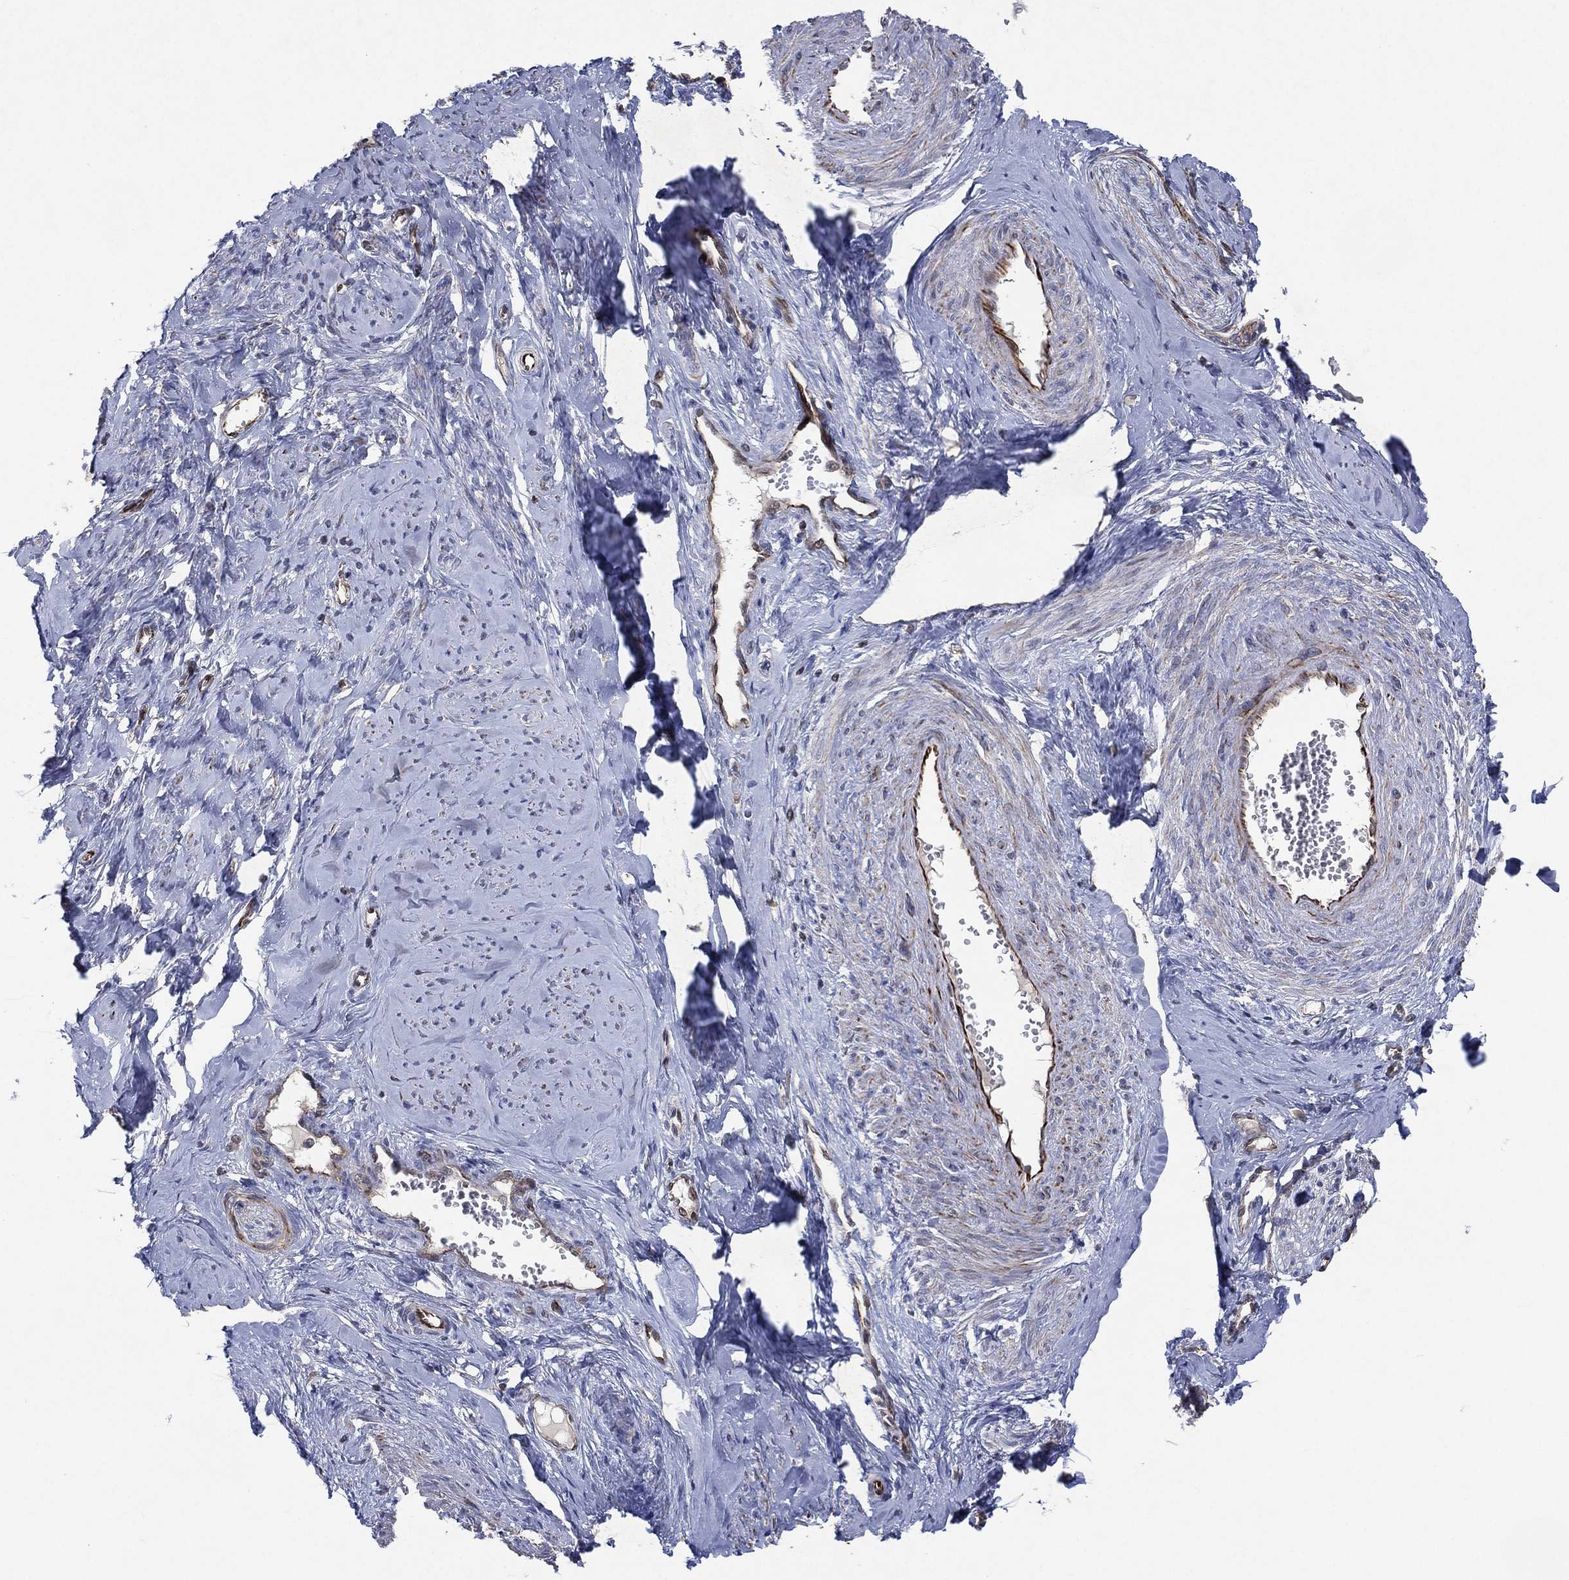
{"staining": {"intensity": "weak", "quantity": "<25%", "location": "cytoplasmic/membranous"}, "tissue": "smooth muscle", "cell_type": "Smooth muscle cells", "image_type": "normal", "snomed": [{"axis": "morphology", "description": "Normal tissue, NOS"}, {"axis": "topography", "description": "Smooth muscle"}], "caption": "High power microscopy photomicrograph of an IHC photomicrograph of benign smooth muscle, revealing no significant positivity in smooth muscle cells.", "gene": "FLI1", "patient": {"sex": "female", "age": 48}}